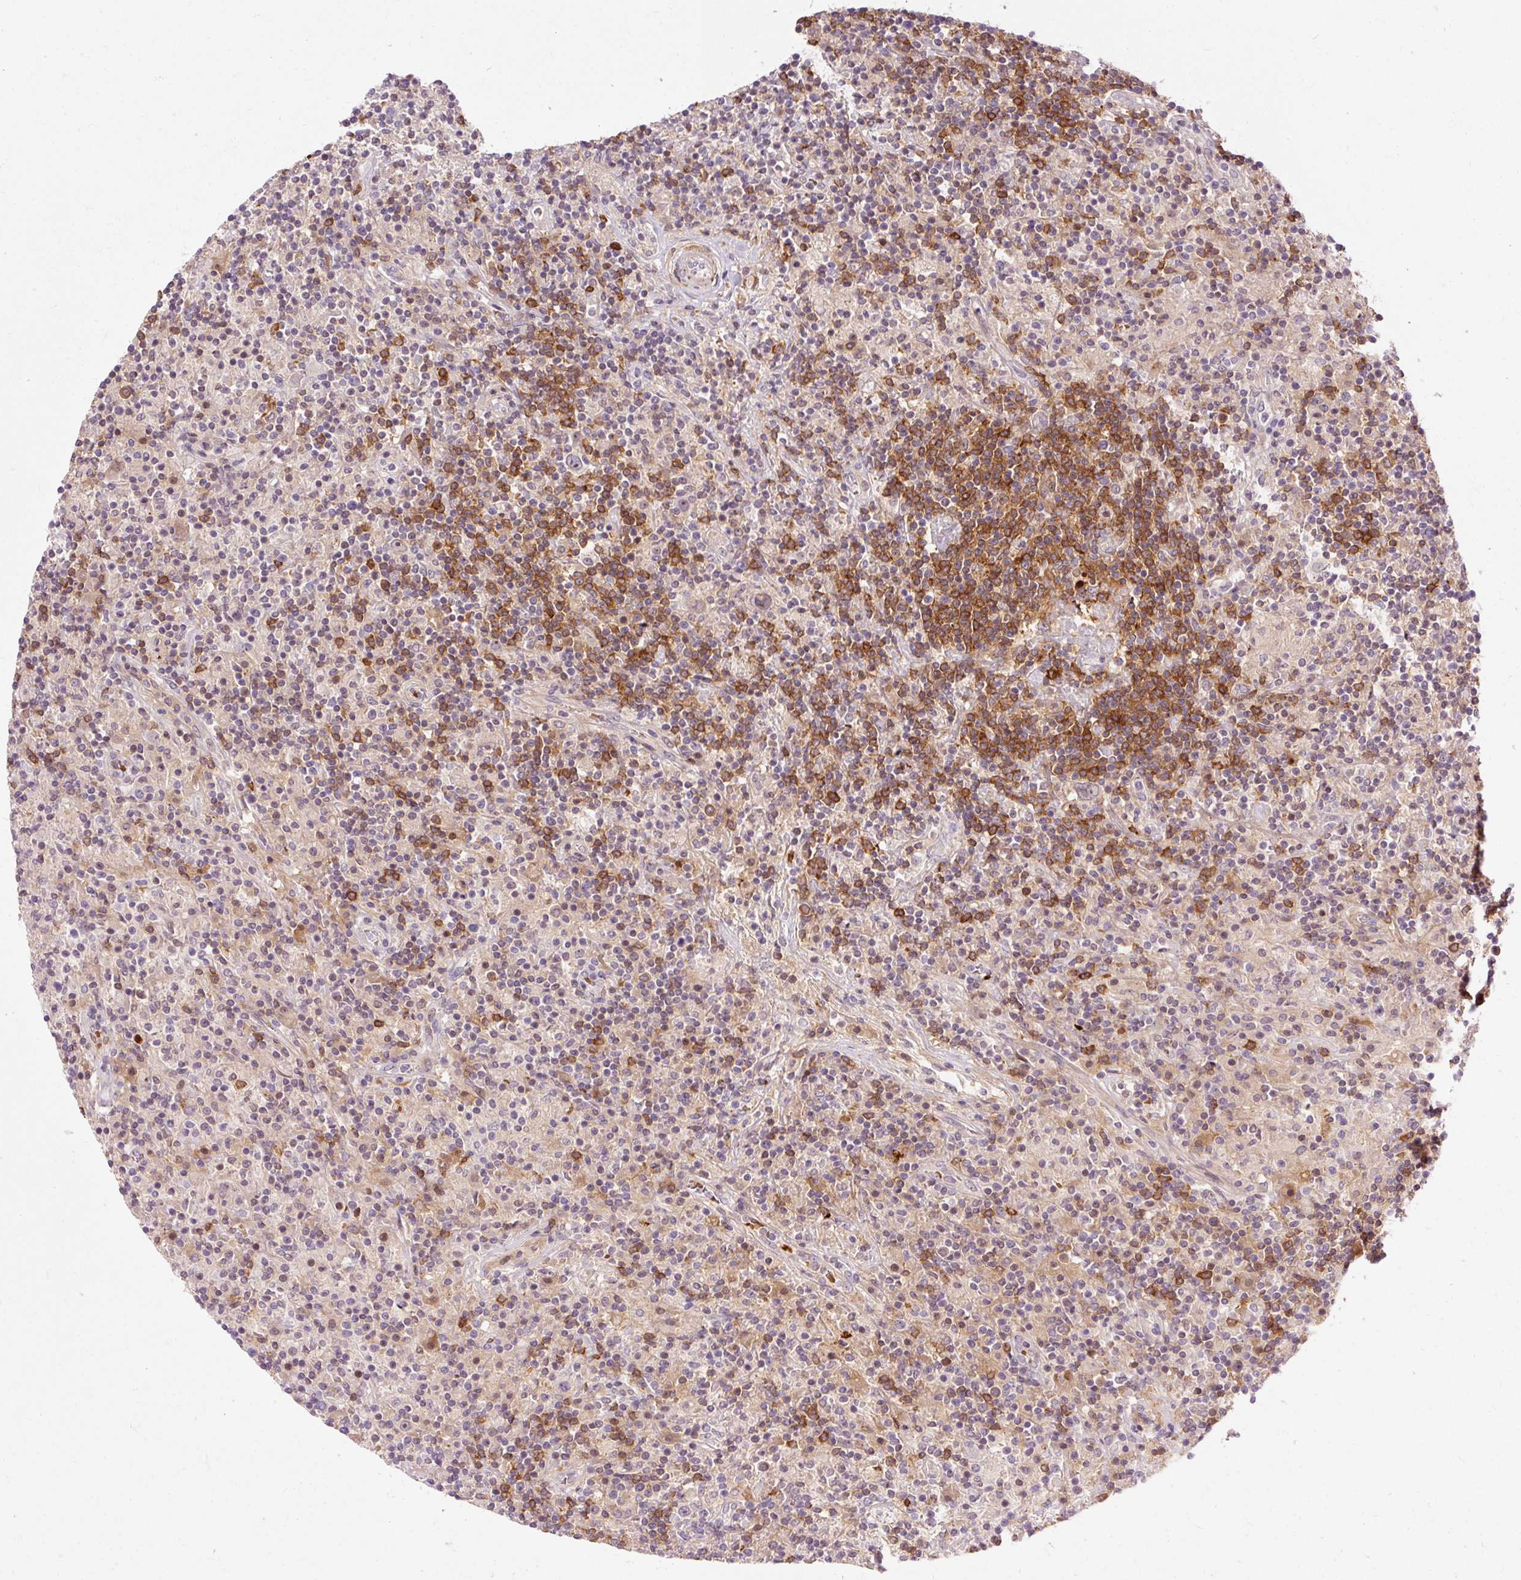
{"staining": {"intensity": "negative", "quantity": "none", "location": "none"}, "tissue": "lymphoma", "cell_type": "Tumor cells", "image_type": "cancer", "snomed": [{"axis": "morphology", "description": "Hodgkin's disease, NOS"}, {"axis": "topography", "description": "Lymph node"}], "caption": "High power microscopy image of an IHC histopathology image of Hodgkin's disease, revealing no significant positivity in tumor cells.", "gene": "CEBPZ", "patient": {"sex": "male", "age": 70}}